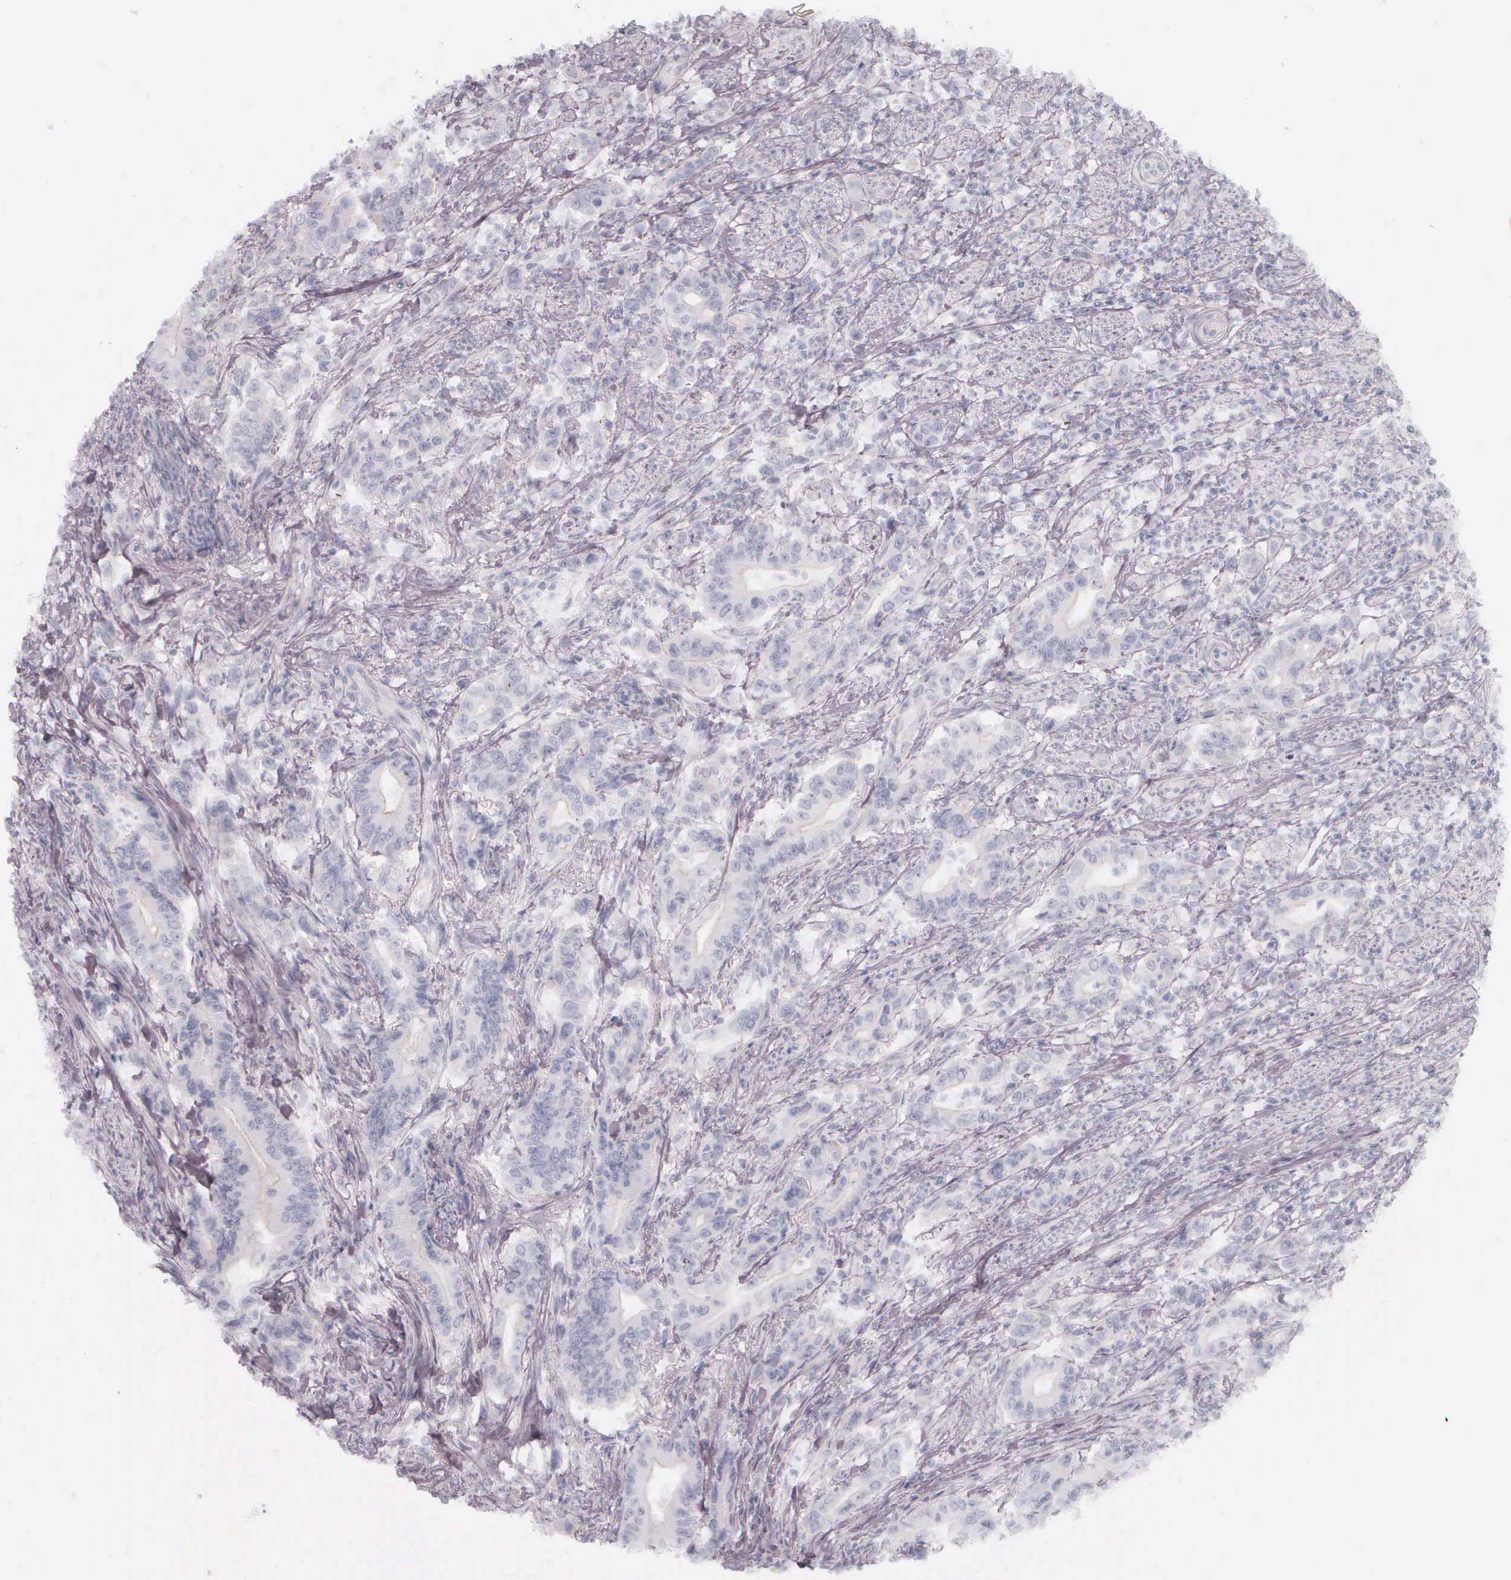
{"staining": {"intensity": "negative", "quantity": "none", "location": "none"}, "tissue": "stomach cancer", "cell_type": "Tumor cells", "image_type": "cancer", "snomed": [{"axis": "morphology", "description": "Adenocarcinoma, NOS"}, {"axis": "topography", "description": "Stomach"}], "caption": "Stomach adenocarcinoma stained for a protein using IHC reveals no staining tumor cells.", "gene": "KRT14", "patient": {"sex": "female", "age": 76}}